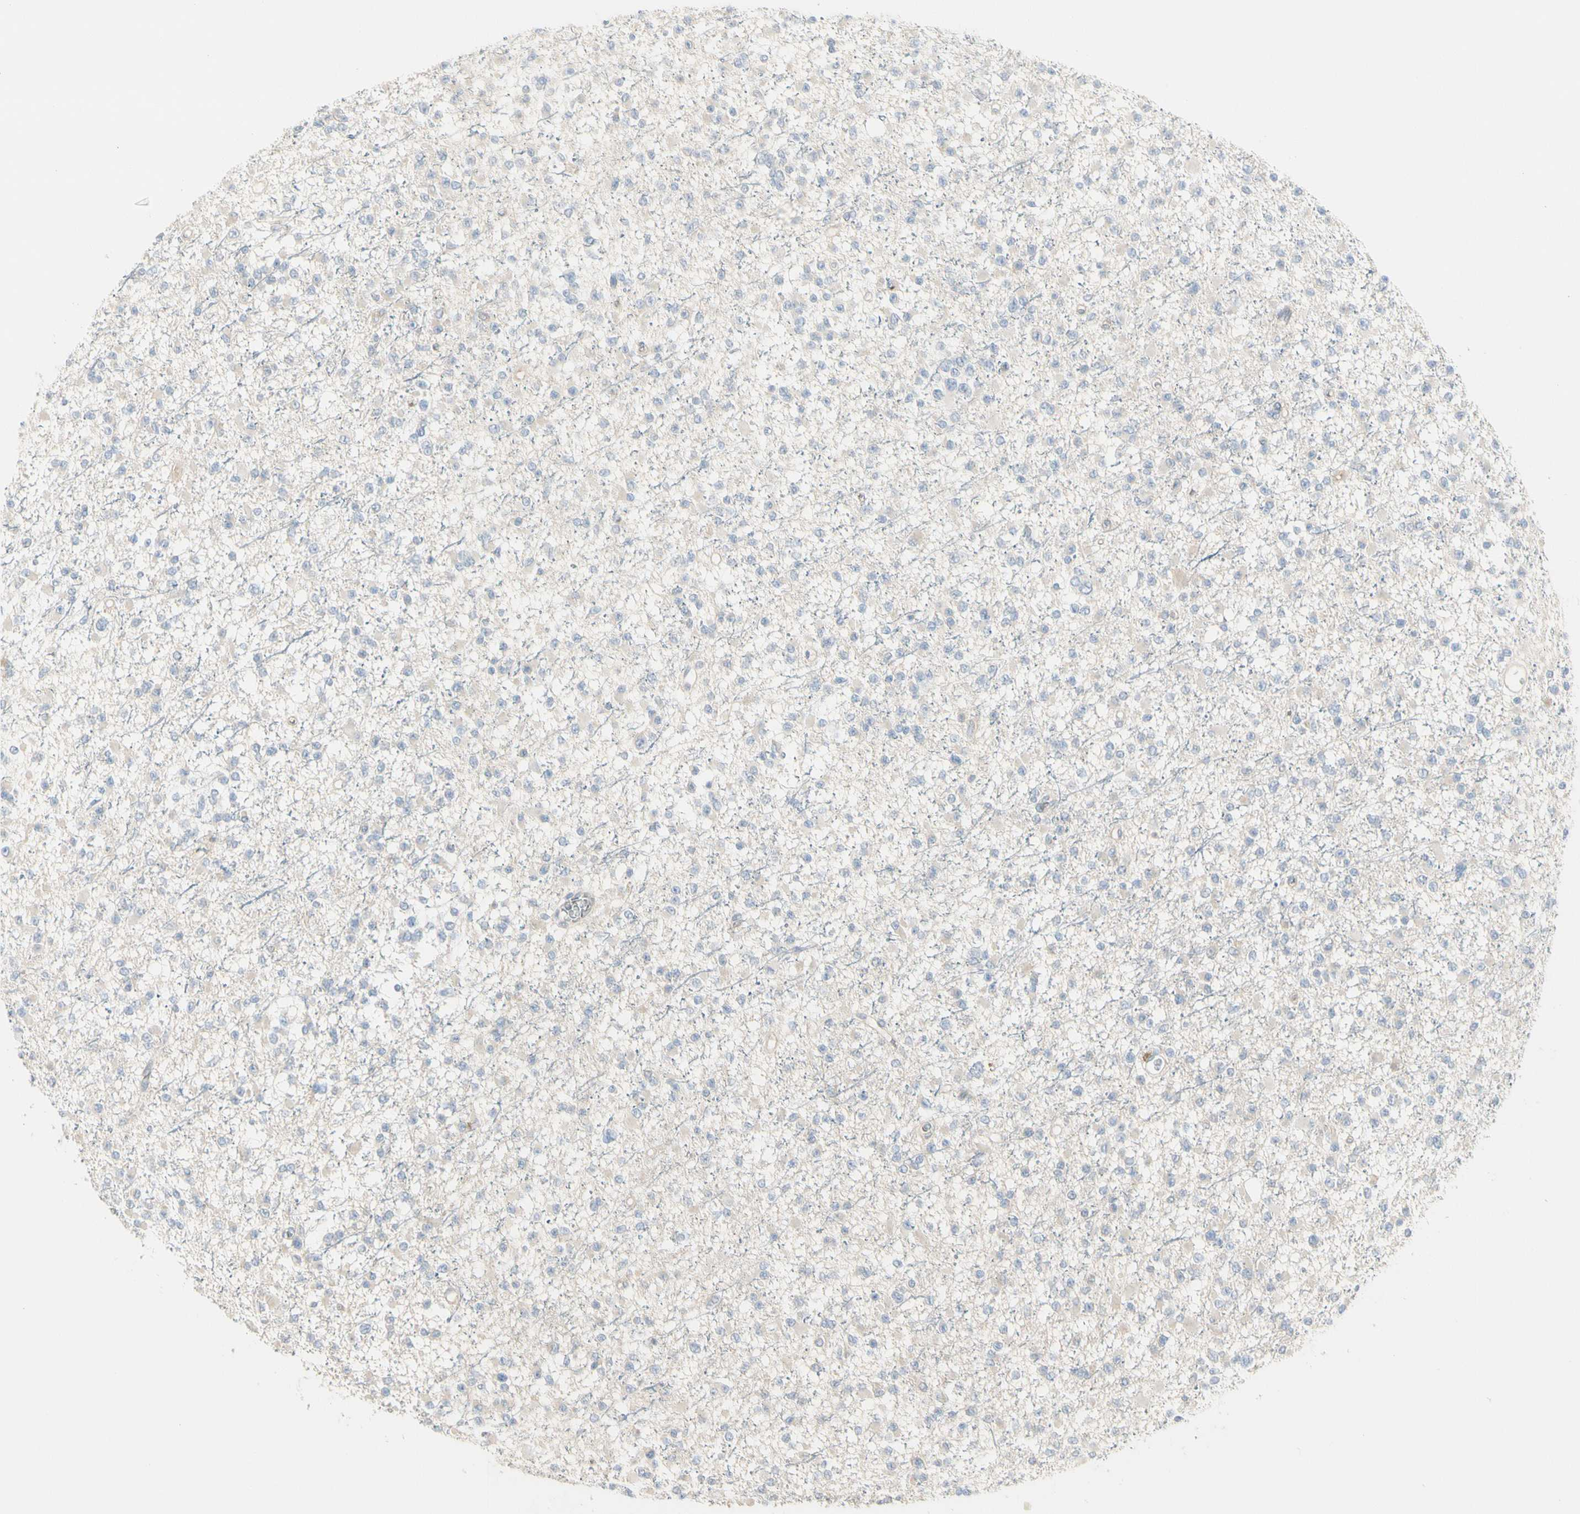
{"staining": {"intensity": "negative", "quantity": "none", "location": "none"}, "tissue": "glioma", "cell_type": "Tumor cells", "image_type": "cancer", "snomed": [{"axis": "morphology", "description": "Glioma, malignant, Low grade"}, {"axis": "topography", "description": "Brain"}], "caption": "The histopathology image shows no significant positivity in tumor cells of malignant low-grade glioma.", "gene": "NFKB2", "patient": {"sex": "female", "age": 22}}